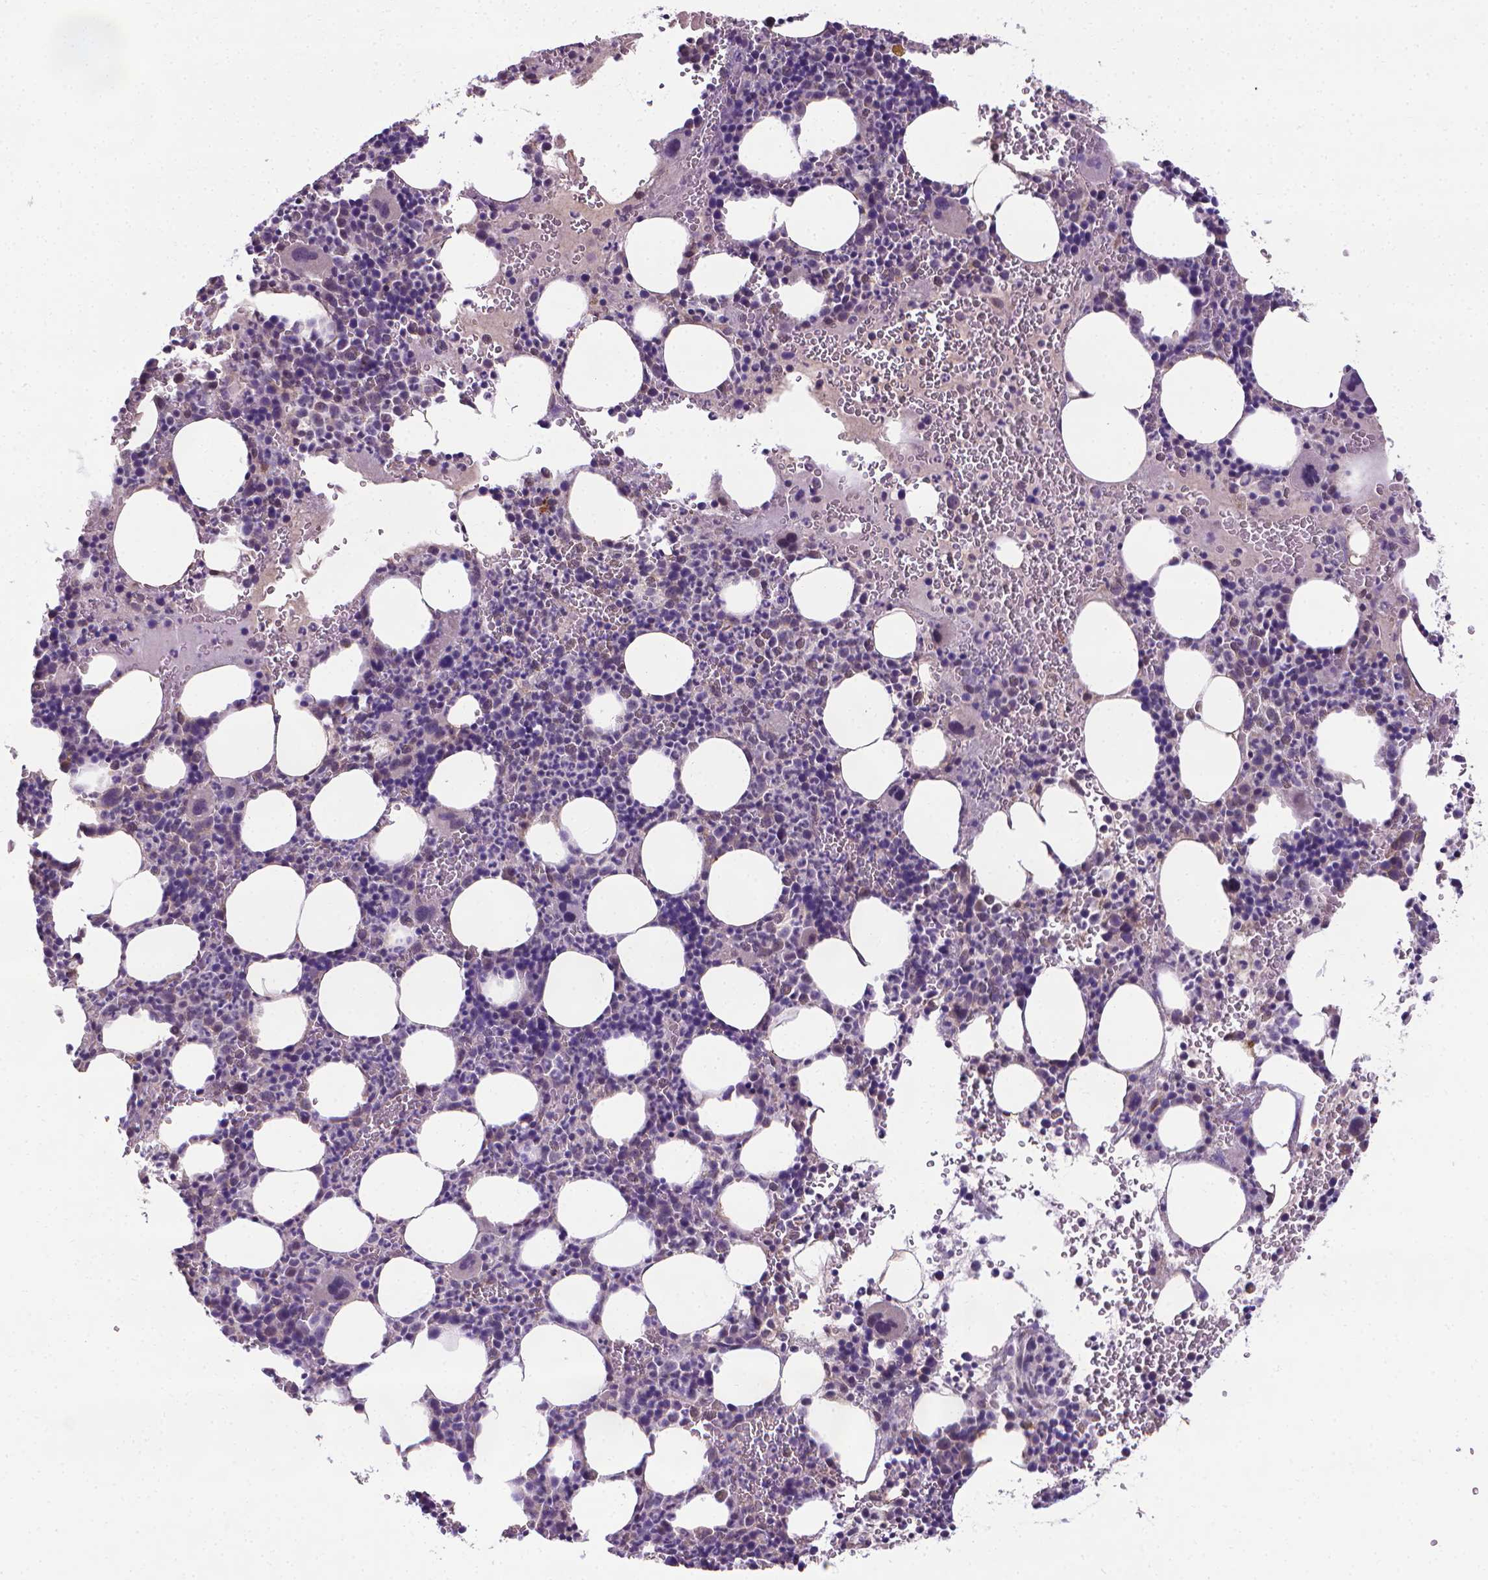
{"staining": {"intensity": "negative", "quantity": "none", "location": "none"}, "tissue": "bone marrow", "cell_type": "Hematopoietic cells", "image_type": "normal", "snomed": [{"axis": "morphology", "description": "Normal tissue, NOS"}, {"axis": "topography", "description": "Bone marrow"}], "caption": "This is an immunohistochemistry micrograph of benign bone marrow. There is no positivity in hematopoietic cells.", "gene": "GPR63", "patient": {"sex": "male", "age": 63}}